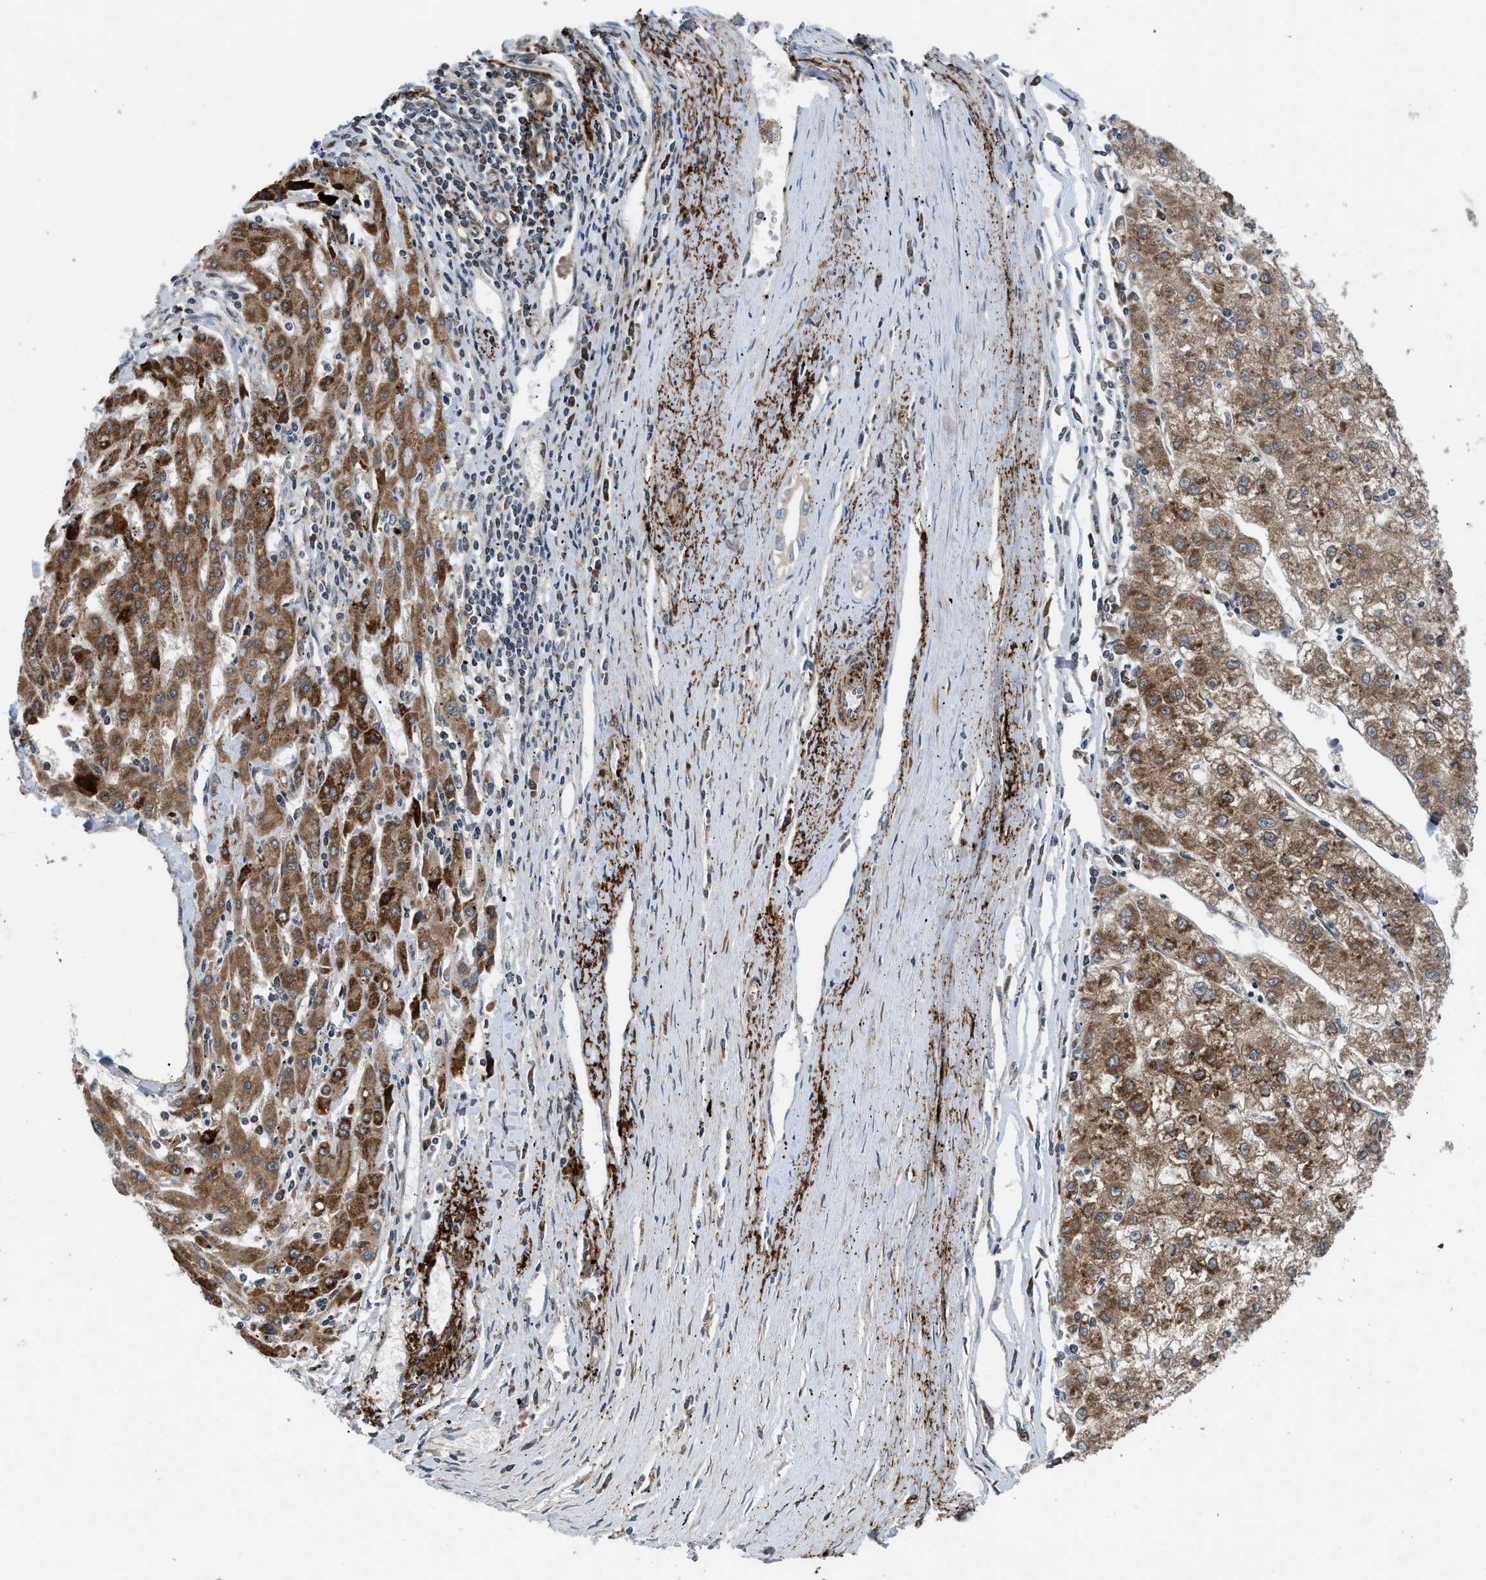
{"staining": {"intensity": "moderate", "quantity": ">75%", "location": "cytoplasmic/membranous"}, "tissue": "liver cancer", "cell_type": "Tumor cells", "image_type": "cancer", "snomed": [{"axis": "morphology", "description": "Carcinoma, Hepatocellular, NOS"}, {"axis": "topography", "description": "Liver"}], "caption": "This is a photomicrograph of immunohistochemistry (IHC) staining of liver cancer, which shows moderate positivity in the cytoplasmic/membranous of tumor cells.", "gene": "AP3M2", "patient": {"sex": "male", "age": 72}}